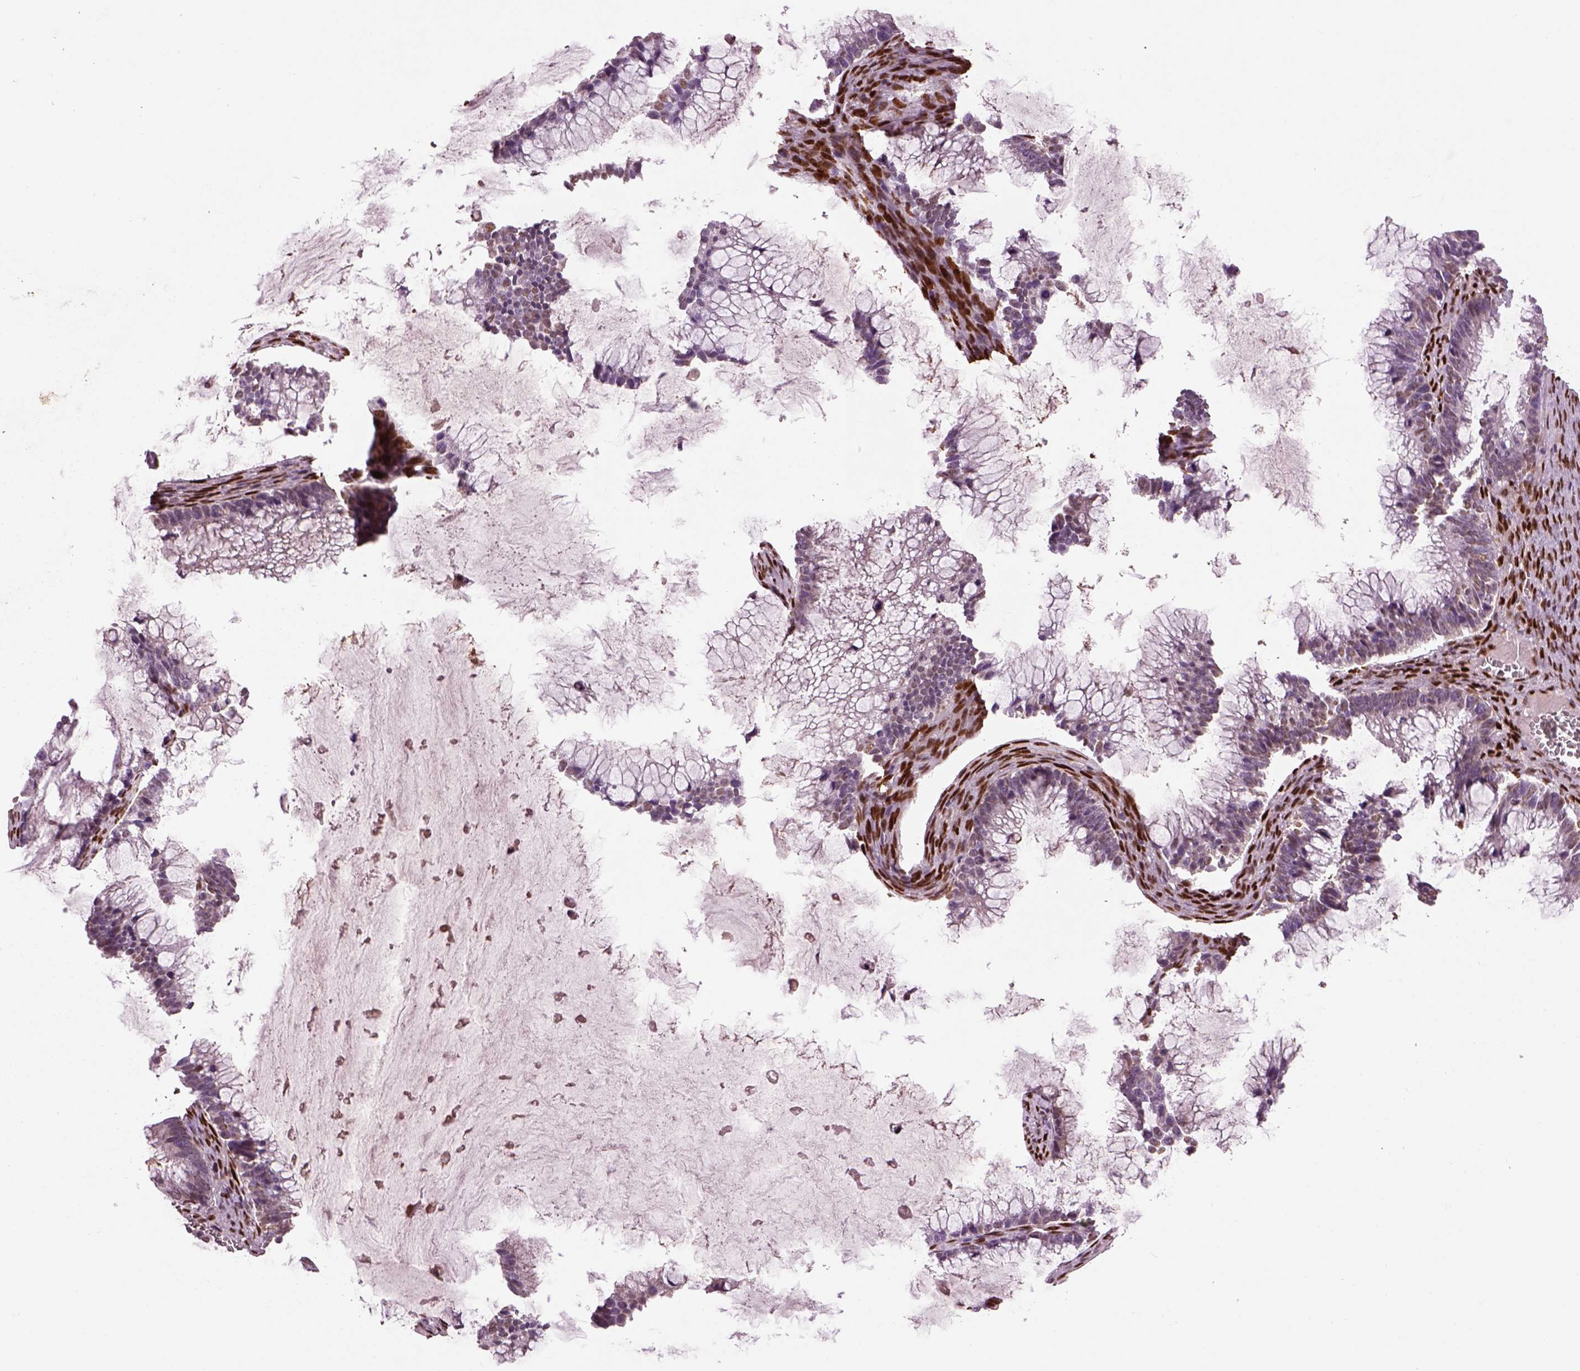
{"staining": {"intensity": "negative", "quantity": "none", "location": "none"}, "tissue": "ovarian cancer", "cell_type": "Tumor cells", "image_type": "cancer", "snomed": [{"axis": "morphology", "description": "Cystadenocarcinoma, mucinous, NOS"}, {"axis": "topography", "description": "Ovary"}], "caption": "DAB (3,3'-diaminobenzidine) immunohistochemical staining of human ovarian cancer demonstrates no significant expression in tumor cells.", "gene": "DDX3X", "patient": {"sex": "female", "age": 38}}